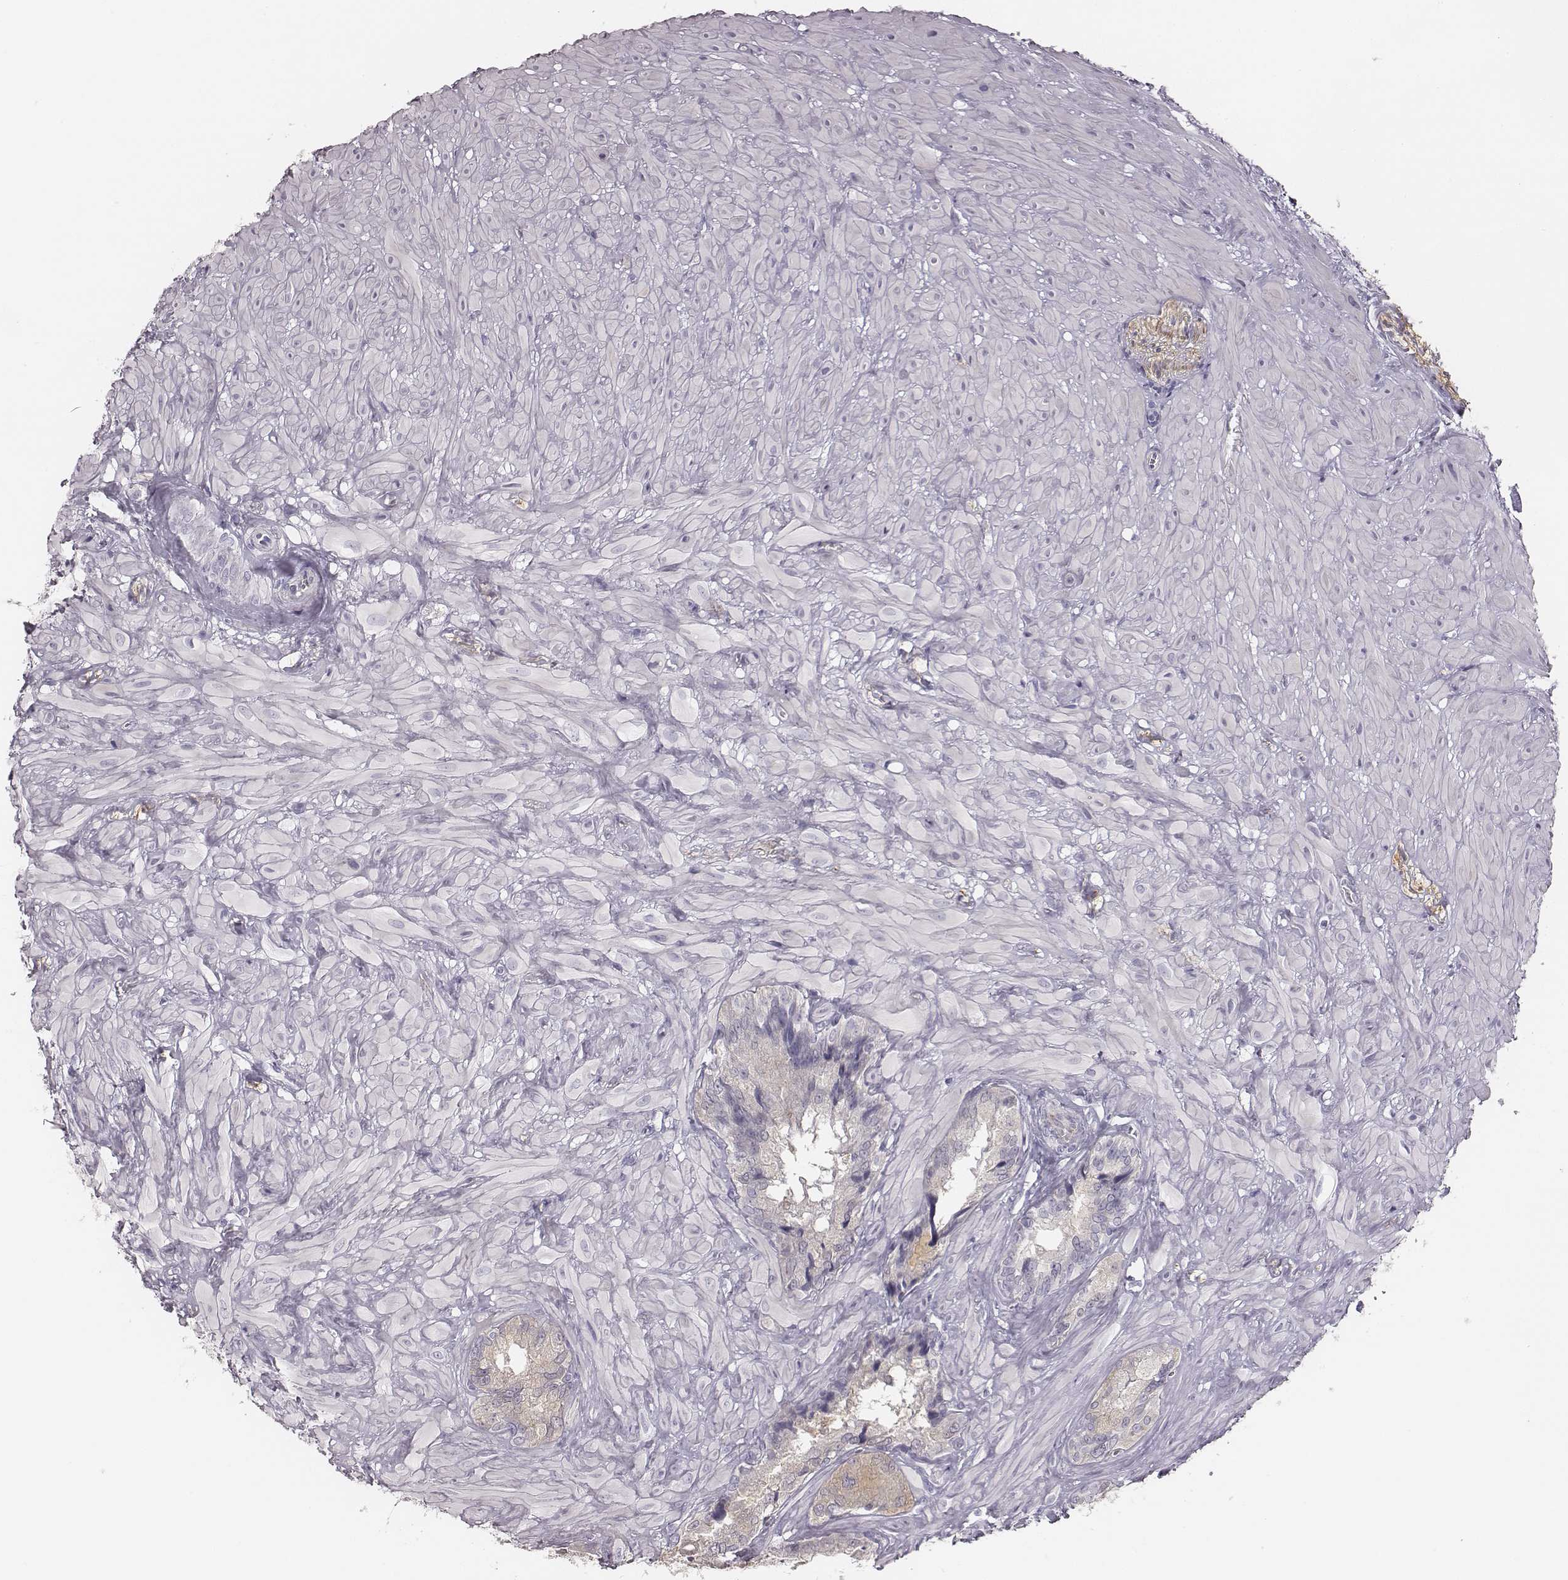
{"staining": {"intensity": "negative", "quantity": "none", "location": "none"}, "tissue": "seminal vesicle", "cell_type": "Glandular cells", "image_type": "normal", "snomed": [{"axis": "morphology", "description": "Normal tissue, NOS"}, {"axis": "topography", "description": "Seminal veicle"}], "caption": "DAB immunohistochemical staining of benign seminal vesicle demonstrates no significant positivity in glandular cells.", "gene": "KCNJ12", "patient": {"sex": "male", "age": 72}}